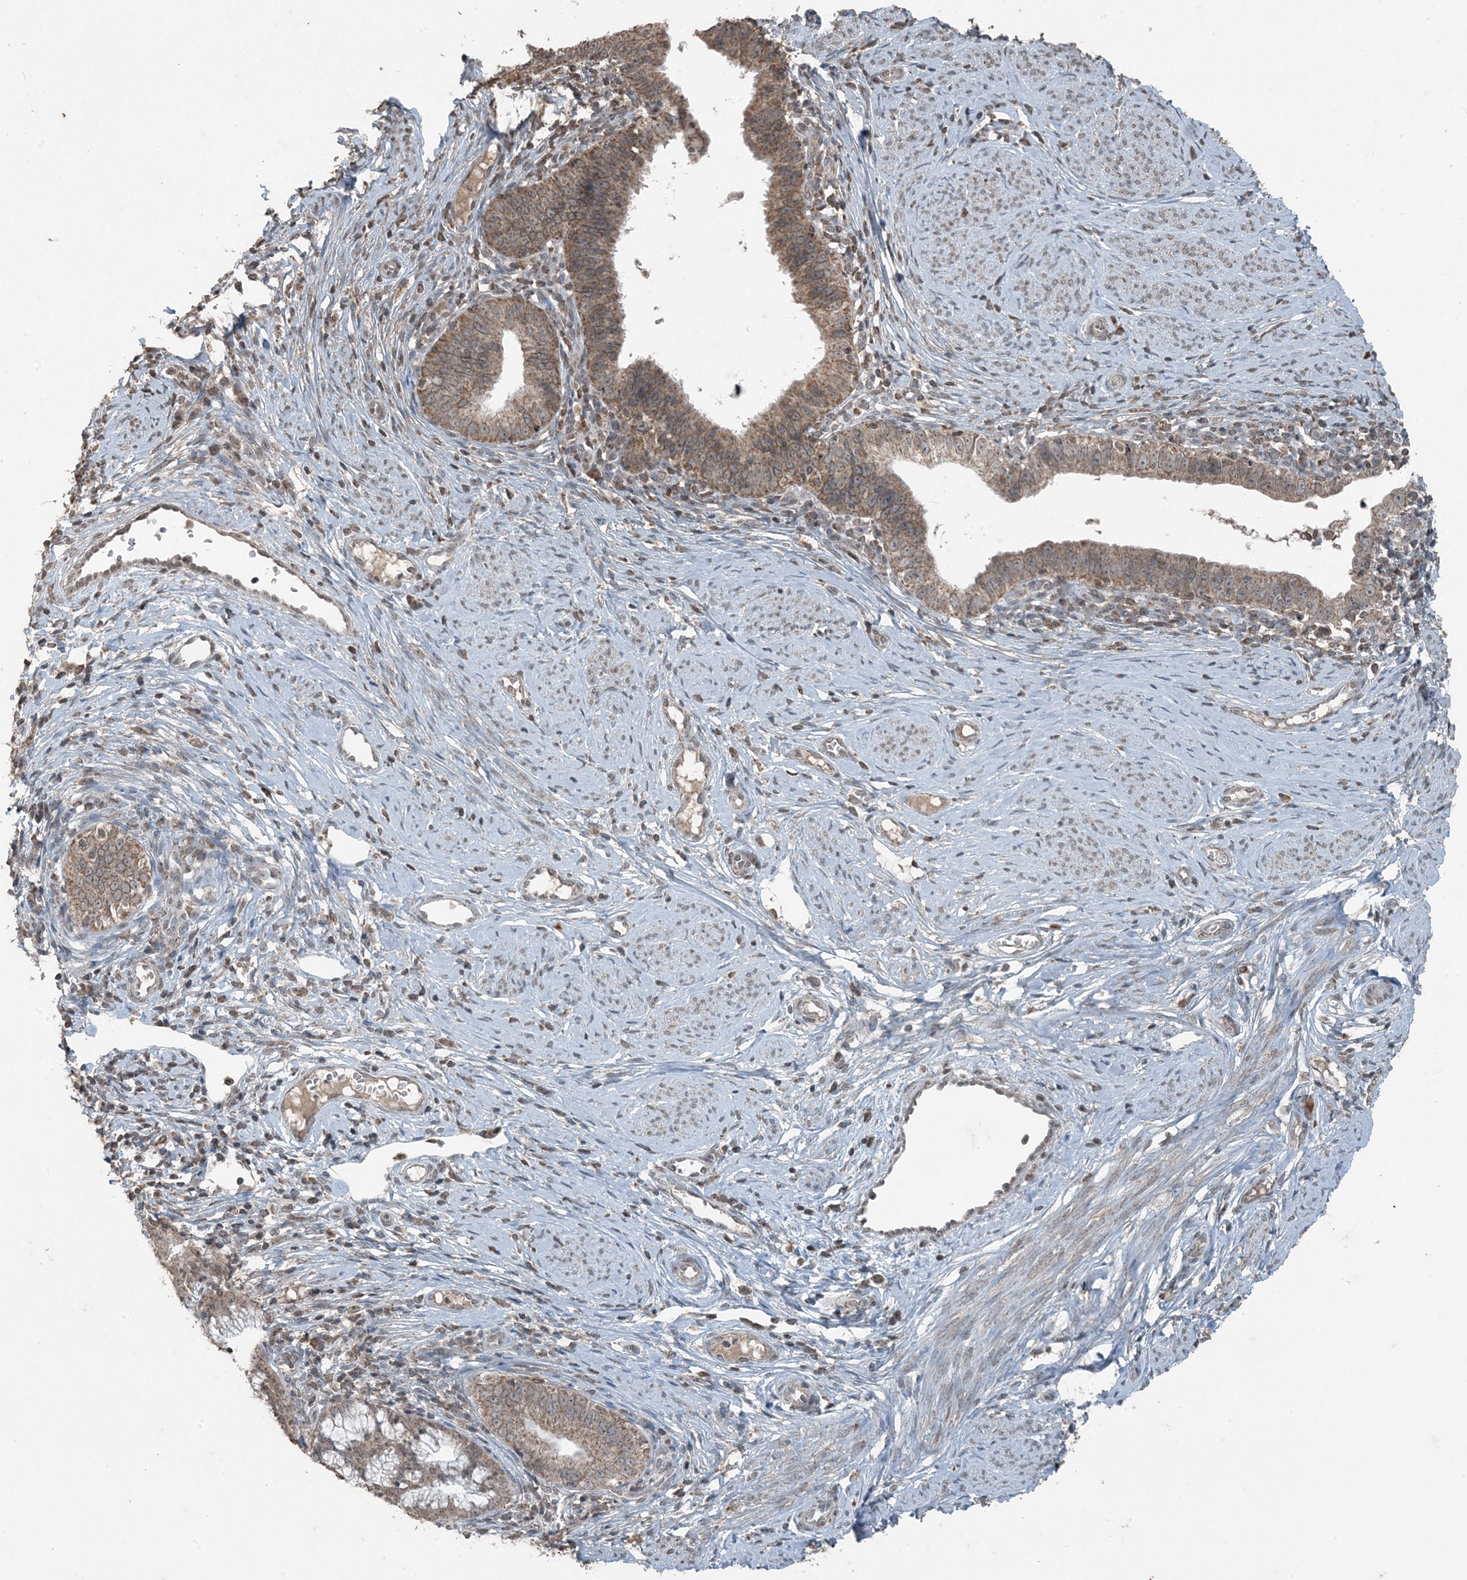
{"staining": {"intensity": "moderate", "quantity": ">75%", "location": "cytoplasmic/membranous,nuclear"}, "tissue": "cervical cancer", "cell_type": "Tumor cells", "image_type": "cancer", "snomed": [{"axis": "morphology", "description": "Adenocarcinoma, NOS"}, {"axis": "topography", "description": "Cervix"}], "caption": "Cervical cancer (adenocarcinoma) stained with a brown dye exhibits moderate cytoplasmic/membranous and nuclear positive staining in about >75% of tumor cells.", "gene": "GNL1", "patient": {"sex": "female", "age": 36}}